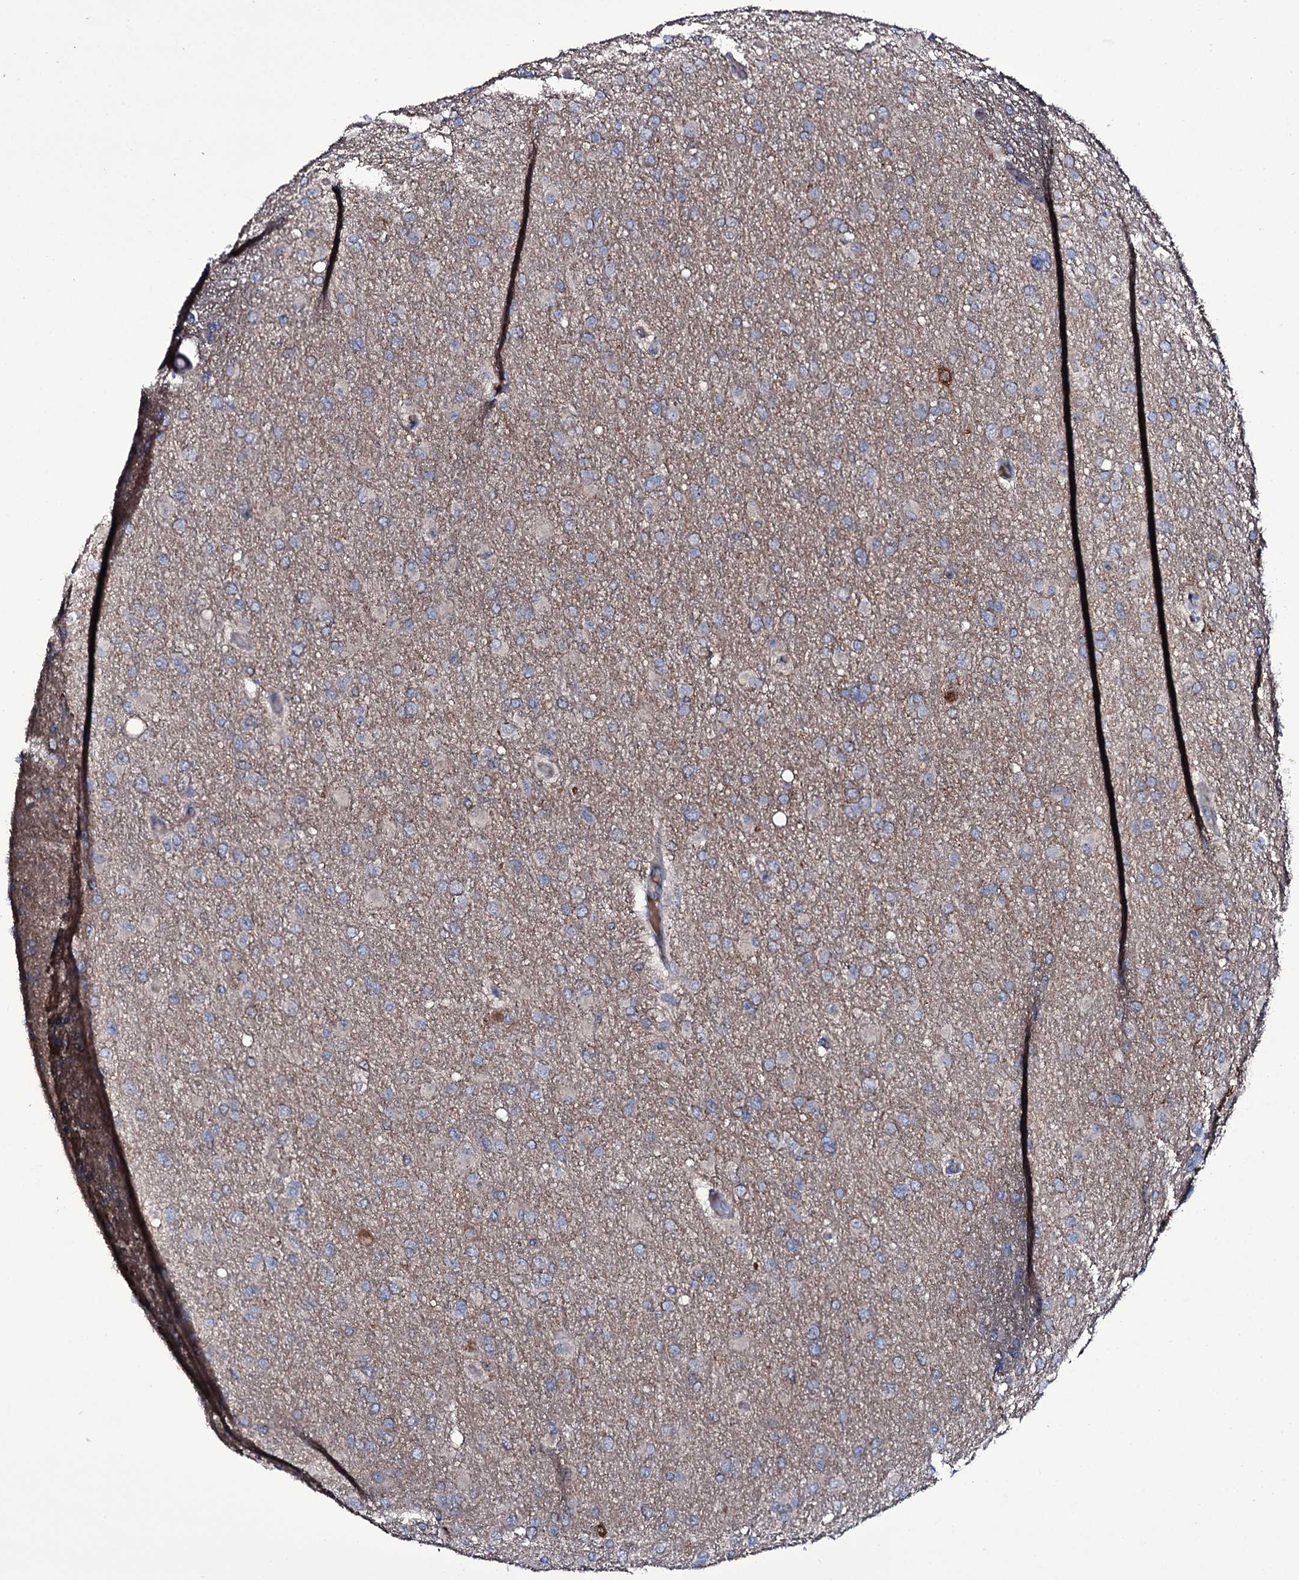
{"staining": {"intensity": "weak", "quantity": ">75%", "location": "cytoplasmic/membranous"}, "tissue": "glioma", "cell_type": "Tumor cells", "image_type": "cancer", "snomed": [{"axis": "morphology", "description": "Glioma, malignant, High grade"}, {"axis": "topography", "description": "Cerebral cortex"}], "caption": "DAB (3,3'-diaminobenzidine) immunohistochemical staining of glioma demonstrates weak cytoplasmic/membranous protein staining in approximately >75% of tumor cells.", "gene": "WIPF3", "patient": {"sex": "female", "age": 36}}